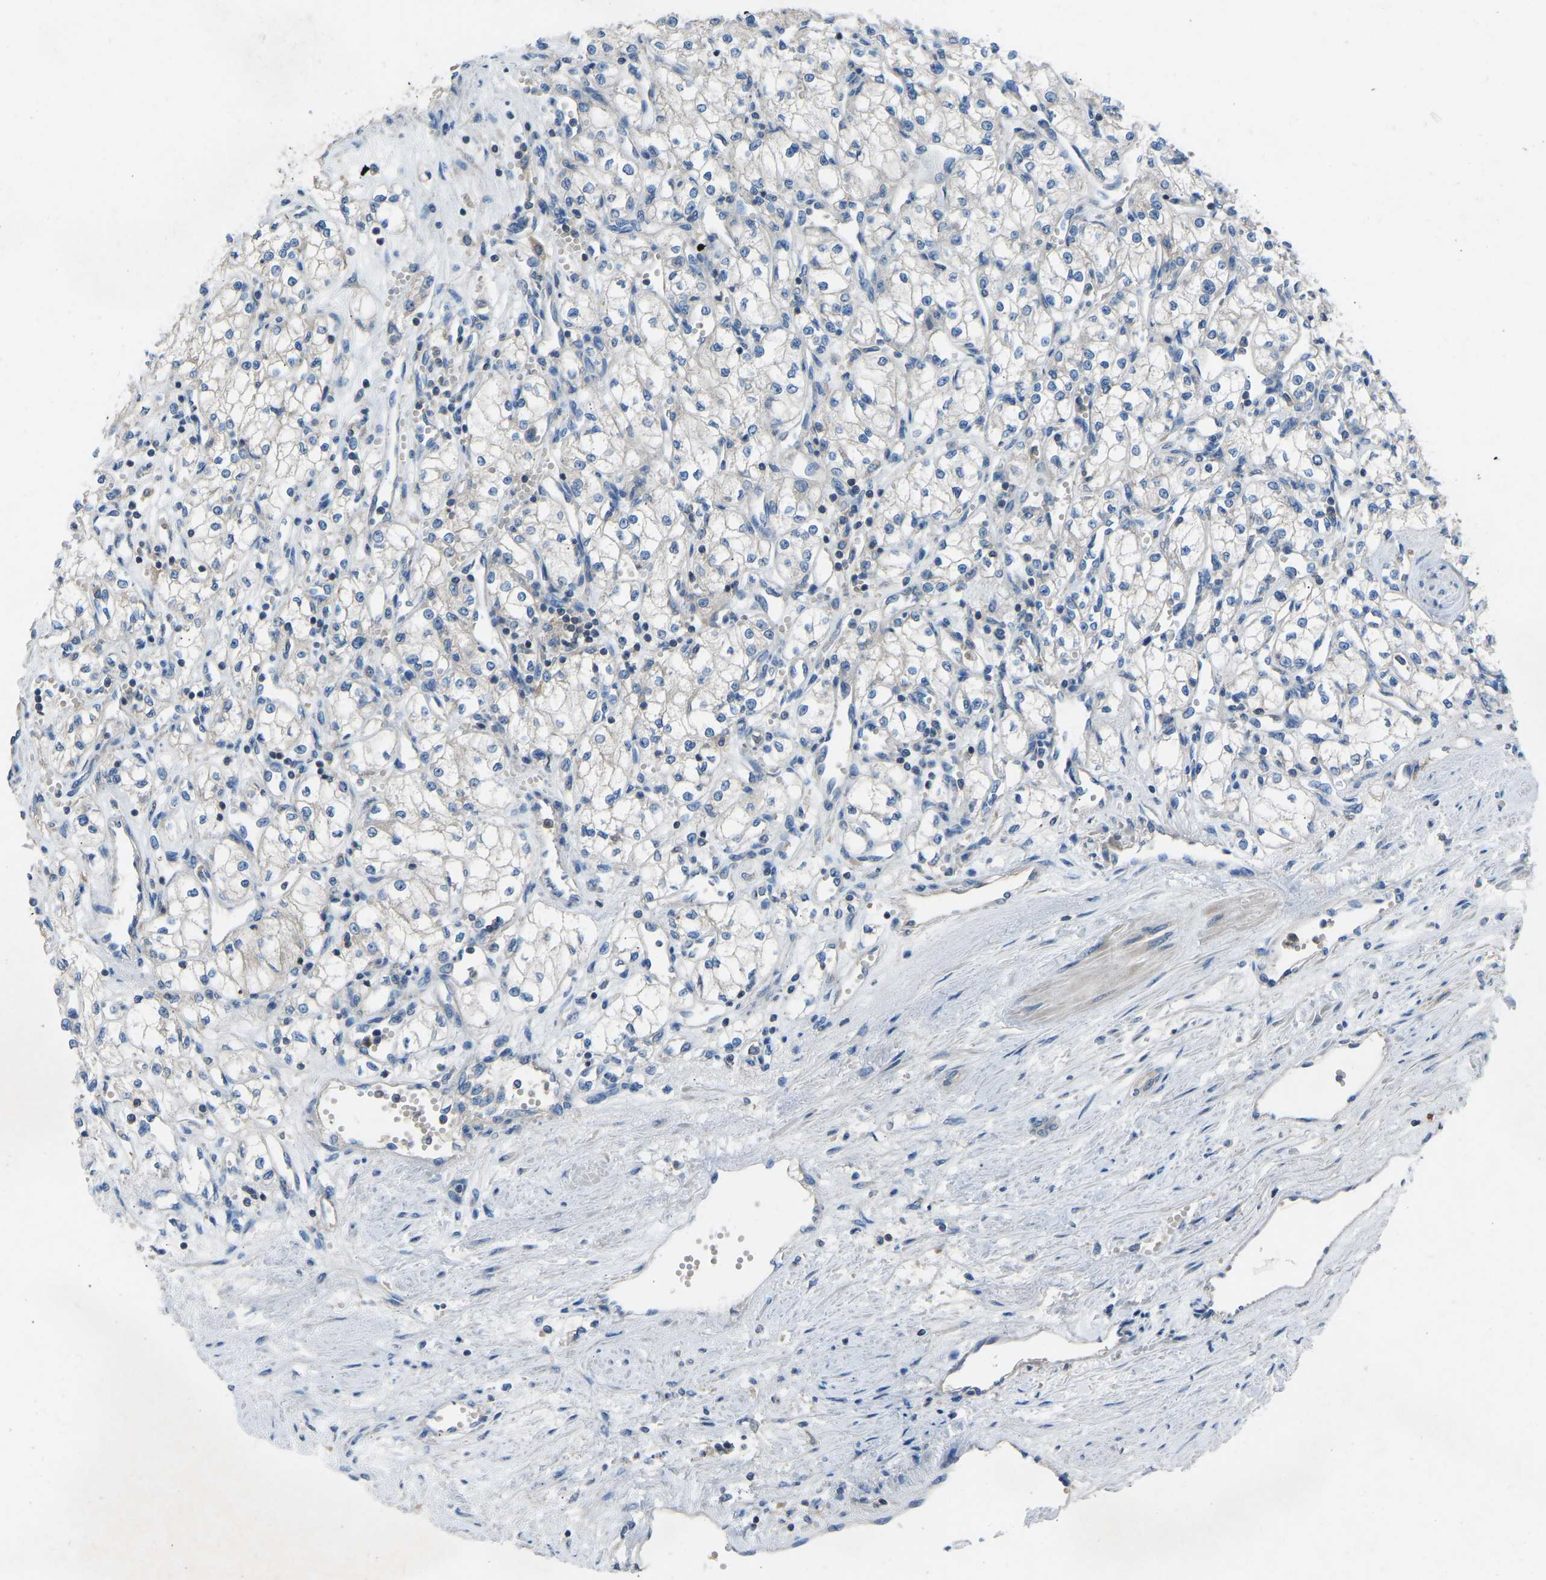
{"staining": {"intensity": "negative", "quantity": "none", "location": "none"}, "tissue": "renal cancer", "cell_type": "Tumor cells", "image_type": "cancer", "snomed": [{"axis": "morphology", "description": "Adenocarcinoma, NOS"}, {"axis": "topography", "description": "Kidney"}], "caption": "Micrograph shows no significant protein staining in tumor cells of adenocarcinoma (renal).", "gene": "GRK6", "patient": {"sex": "male", "age": 59}}